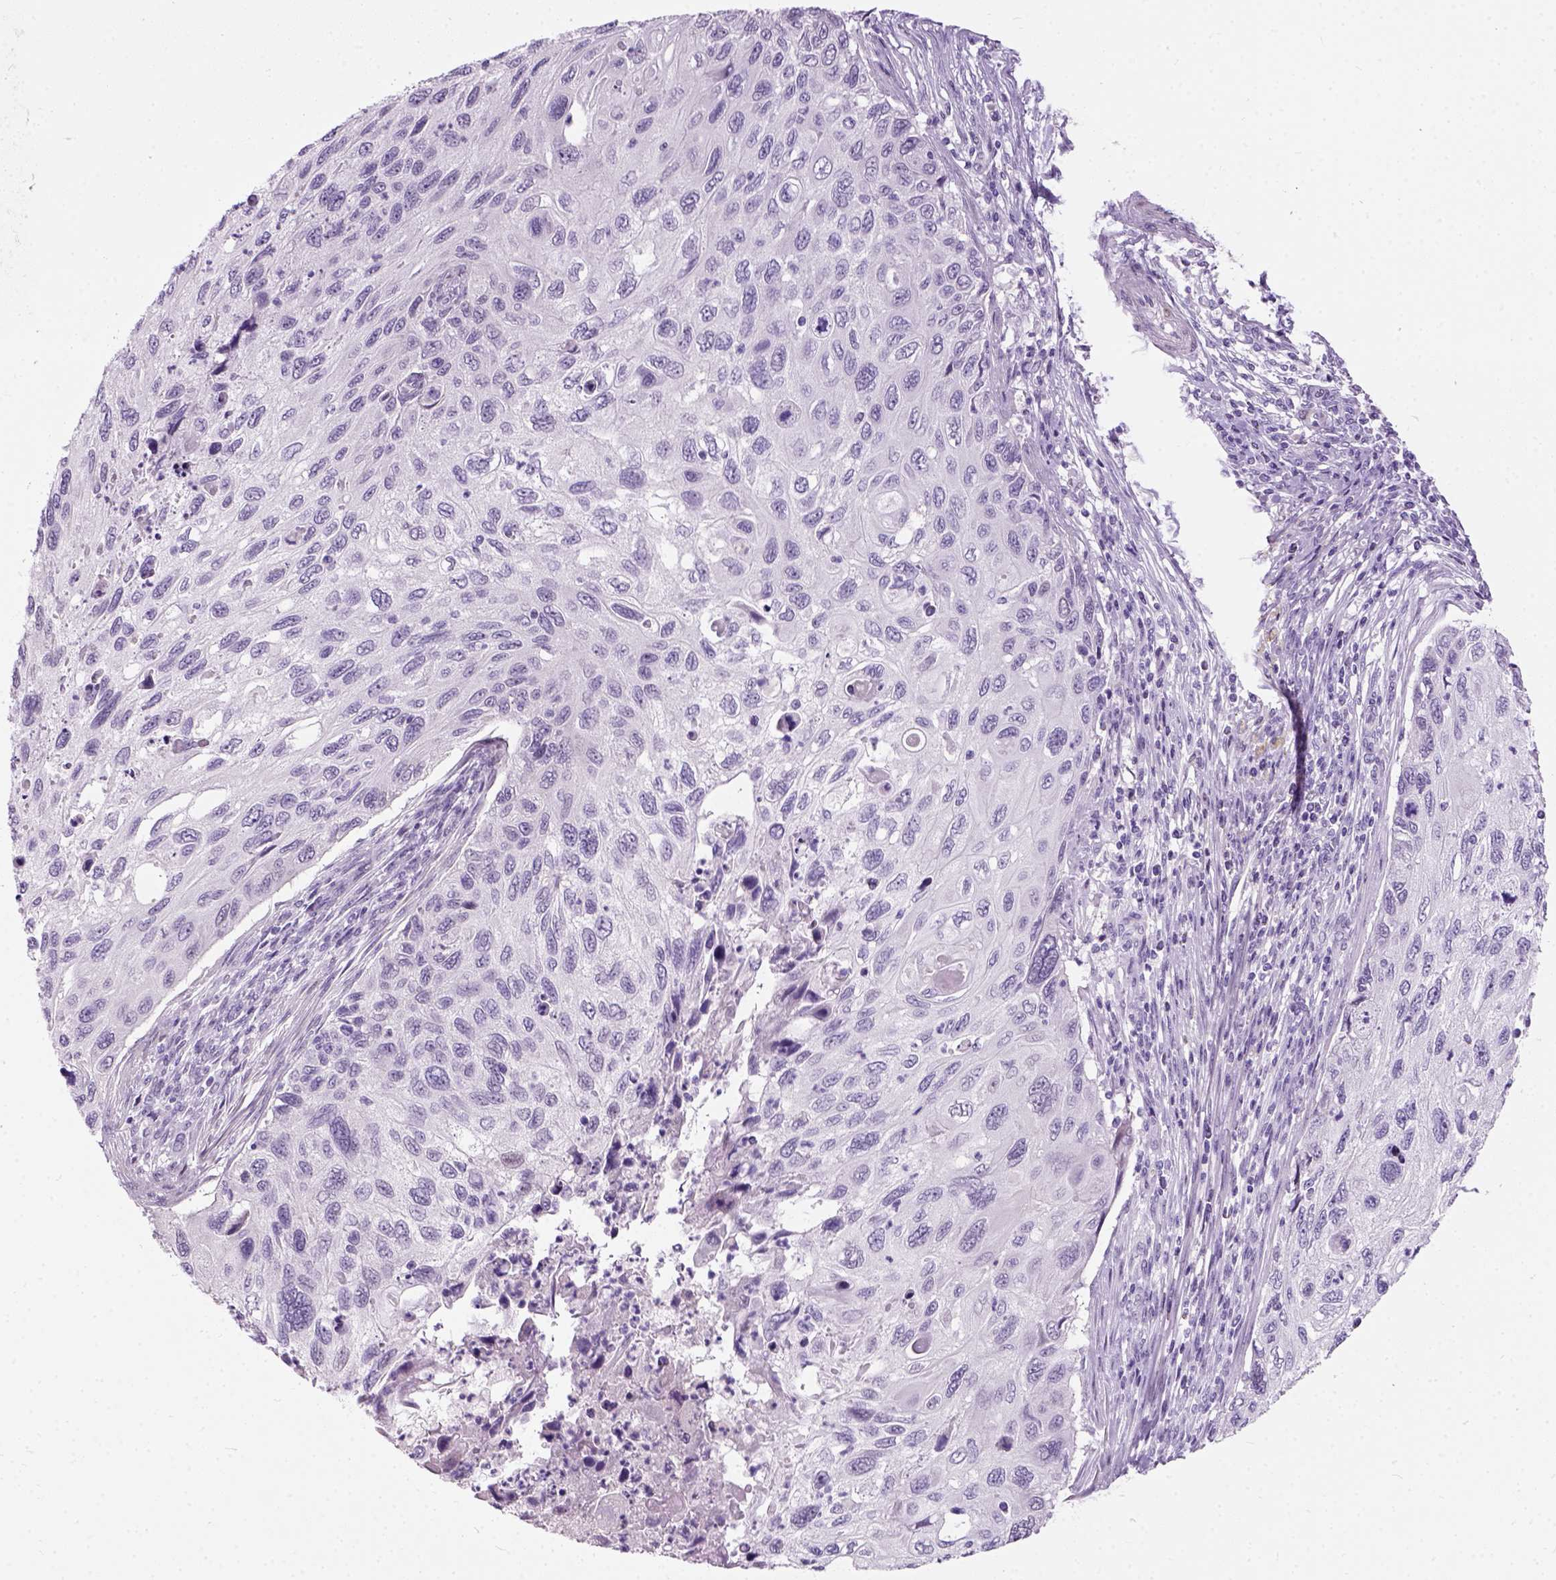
{"staining": {"intensity": "negative", "quantity": "none", "location": "none"}, "tissue": "cervical cancer", "cell_type": "Tumor cells", "image_type": "cancer", "snomed": [{"axis": "morphology", "description": "Squamous cell carcinoma, NOS"}, {"axis": "topography", "description": "Cervix"}], "caption": "A photomicrograph of squamous cell carcinoma (cervical) stained for a protein reveals no brown staining in tumor cells.", "gene": "AXDND1", "patient": {"sex": "female", "age": 70}}